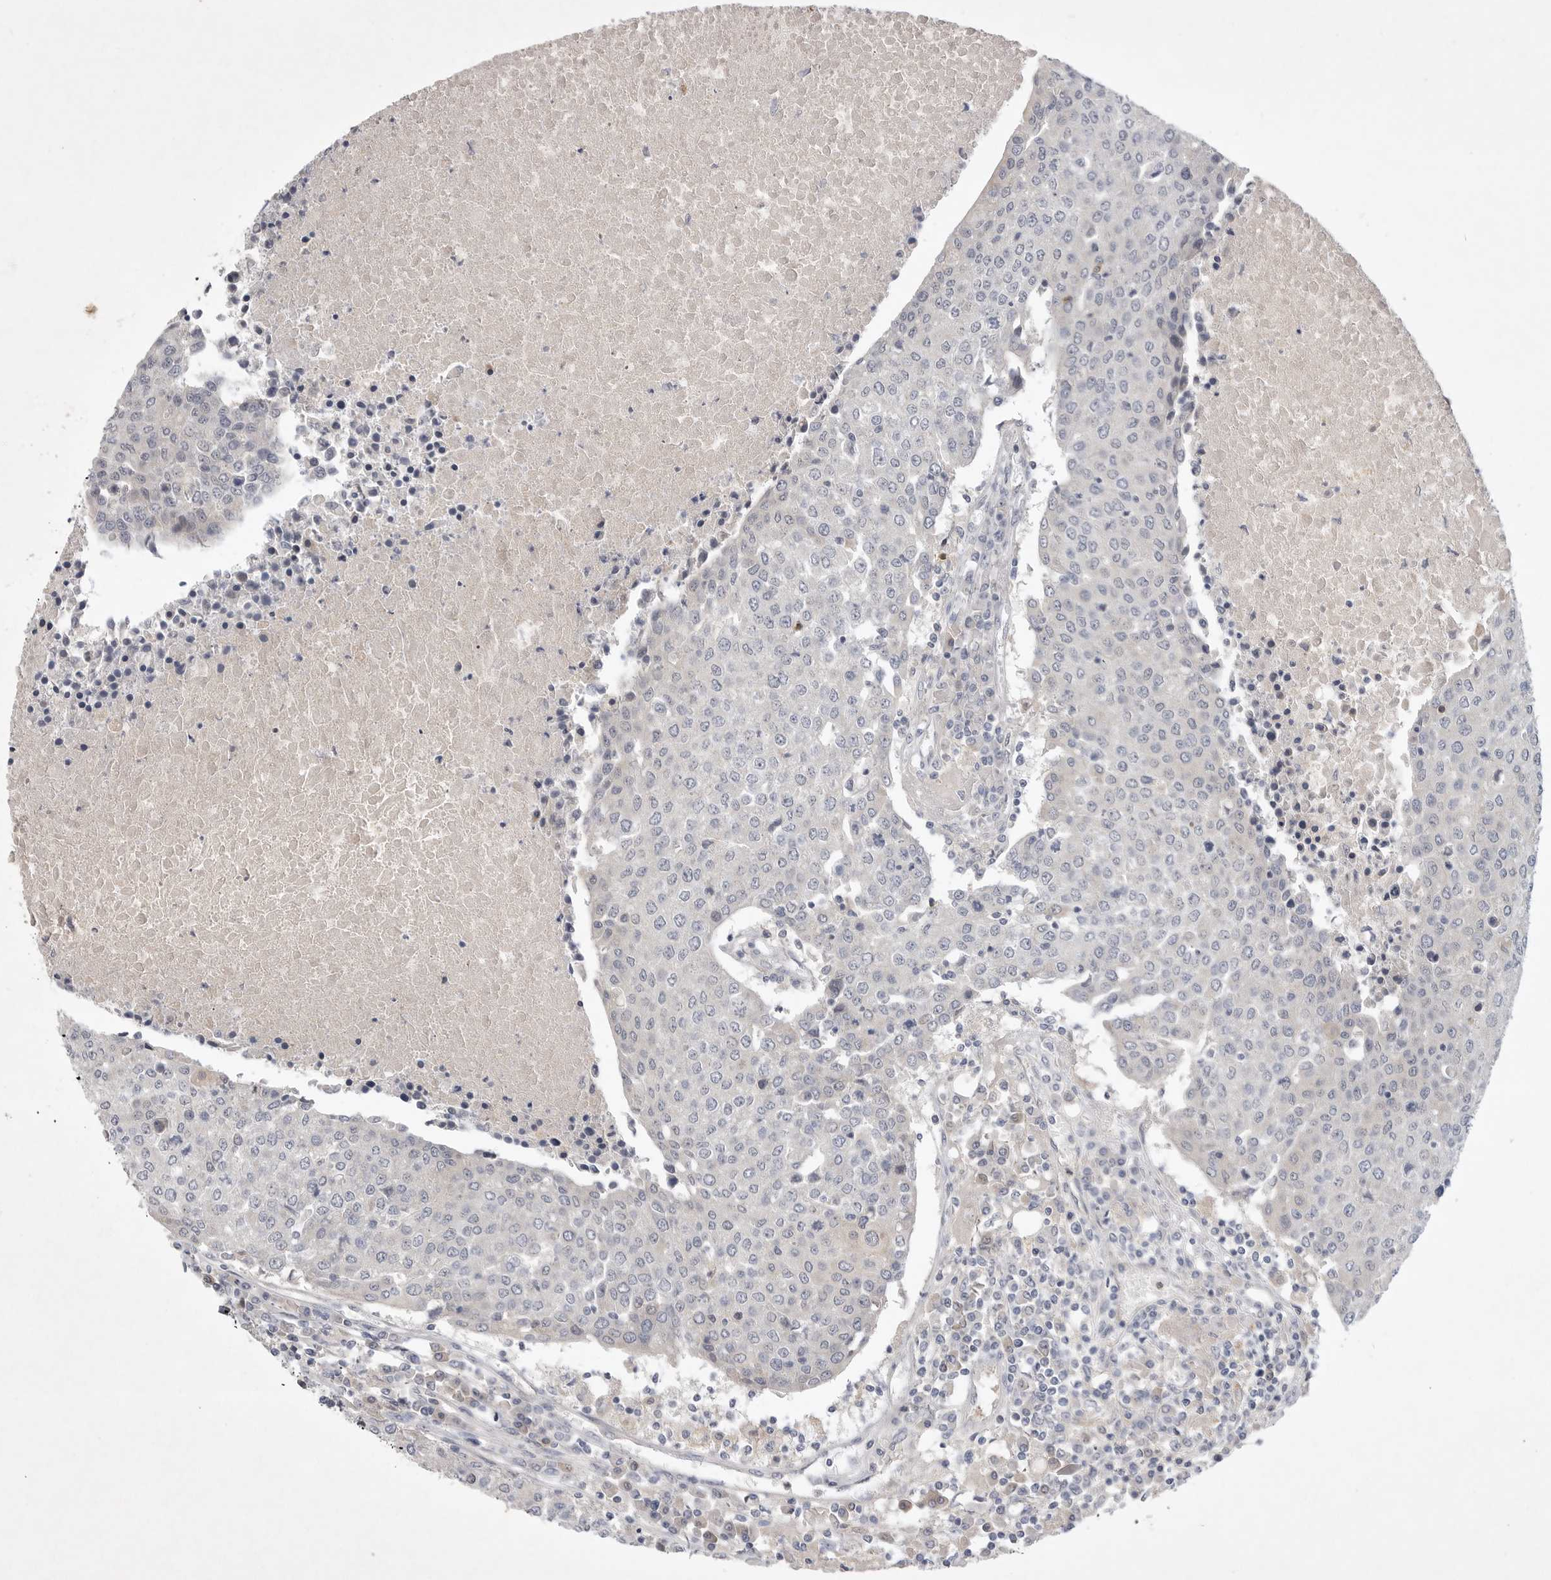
{"staining": {"intensity": "negative", "quantity": "none", "location": "none"}, "tissue": "urothelial cancer", "cell_type": "Tumor cells", "image_type": "cancer", "snomed": [{"axis": "morphology", "description": "Urothelial carcinoma, High grade"}, {"axis": "topography", "description": "Urinary bladder"}], "caption": "Immunohistochemical staining of human urothelial carcinoma (high-grade) shows no significant expression in tumor cells.", "gene": "ITGAD", "patient": {"sex": "female", "age": 85}}